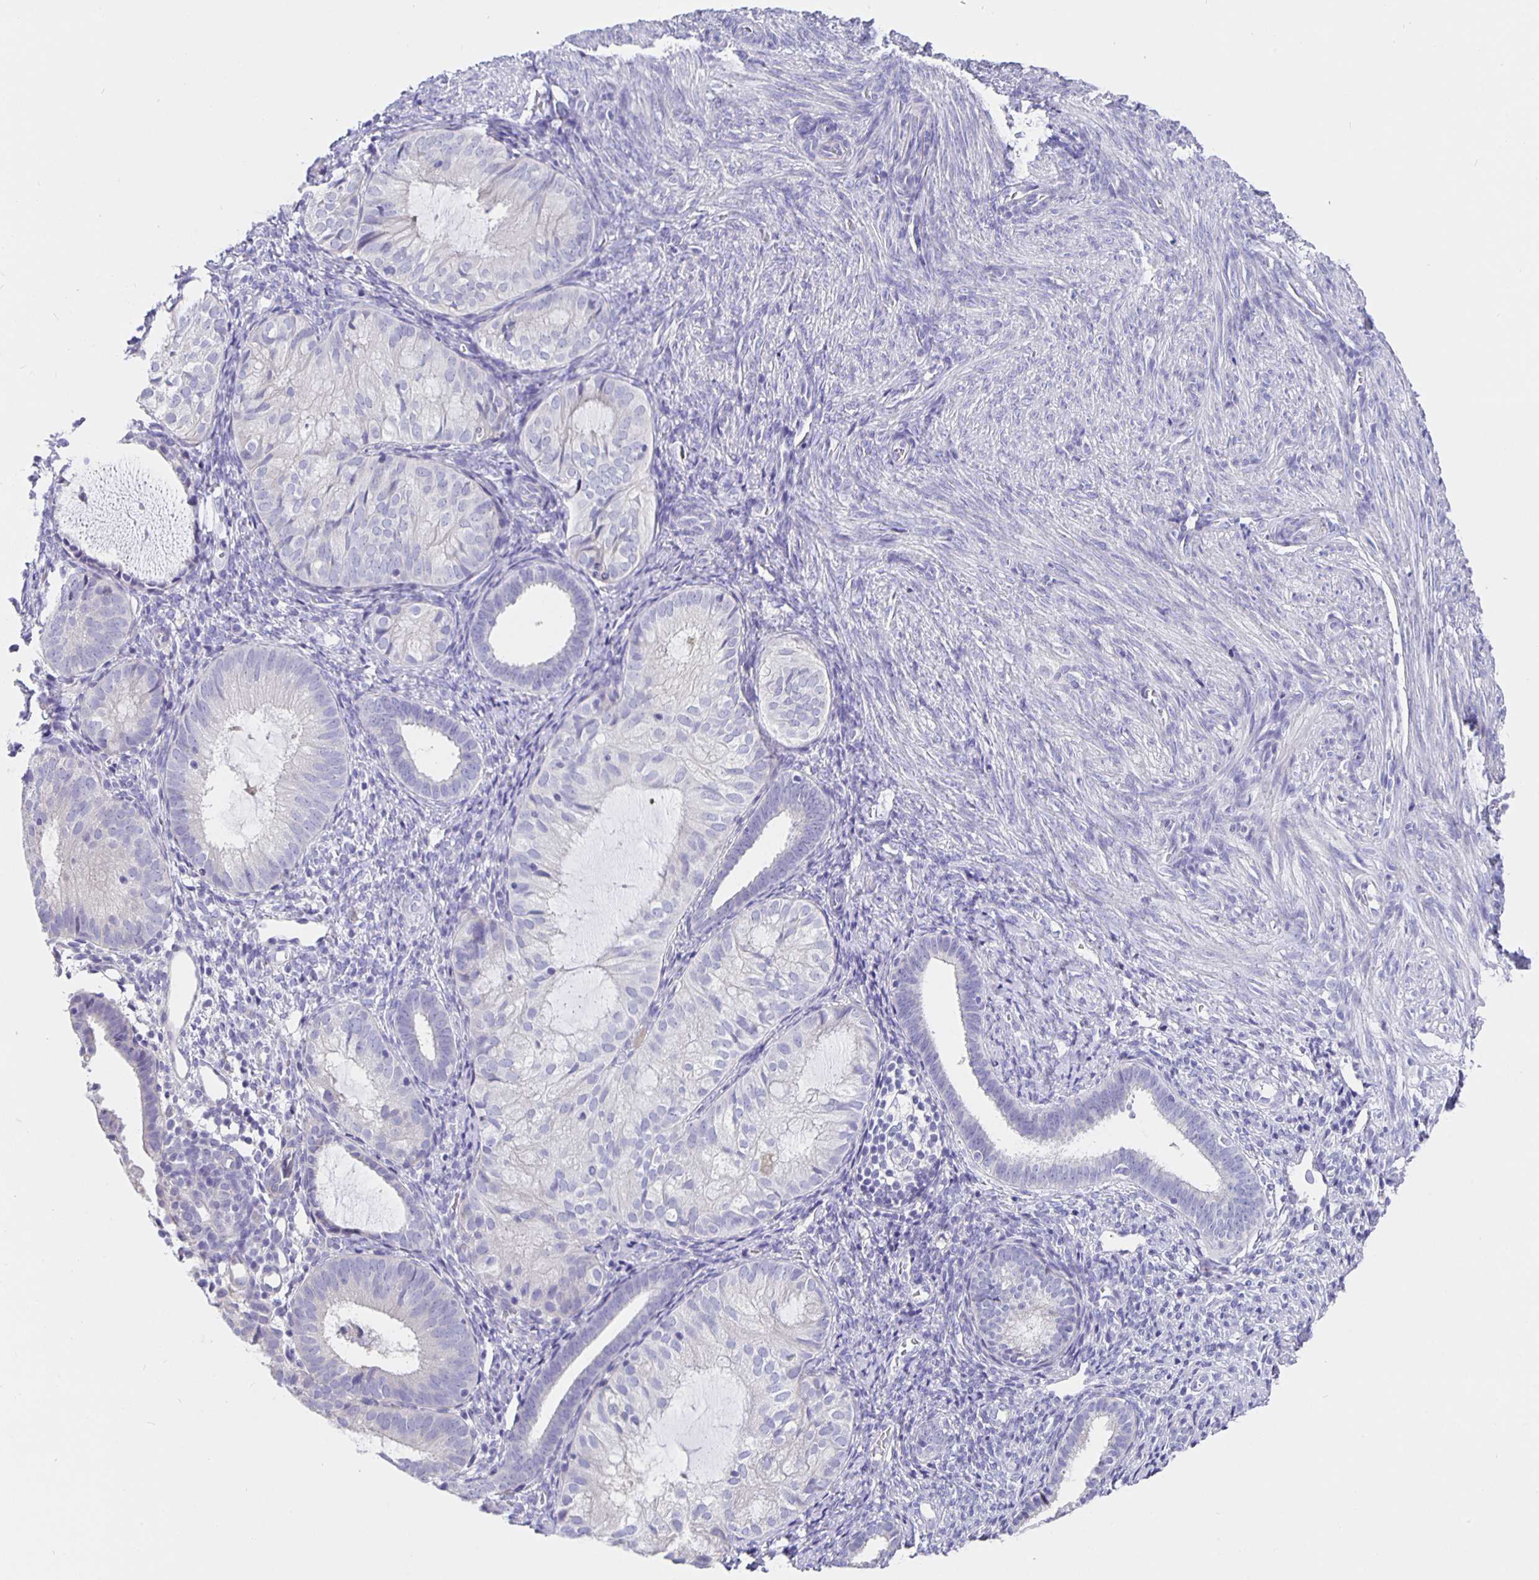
{"staining": {"intensity": "negative", "quantity": "none", "location": "none"}, "tissue": "endometrial cancer", "cell_type": "Tumor cells", "image_type": "cancer", "snomed": [{"axis": "morphology", "description": "Normal tissue, NOS"}, {"axis": "morphology", "description": "Adenocarcinoma, NOS"}, {"axis": "topography", "description": "Smooth muscle"}, {"axis": "topography", "description": "Endometrium"}, {"axis": "topography", "description": "Myometrium, NOS"}], "caption": "DAB (3,3'-diaminobenzidine) immunohistochemical staining of endometrial adenocarcinoma shows no significant positivity in tumor cells.", "gene": "CFAP74", "patient": {"sex": "female", "age": 81}}